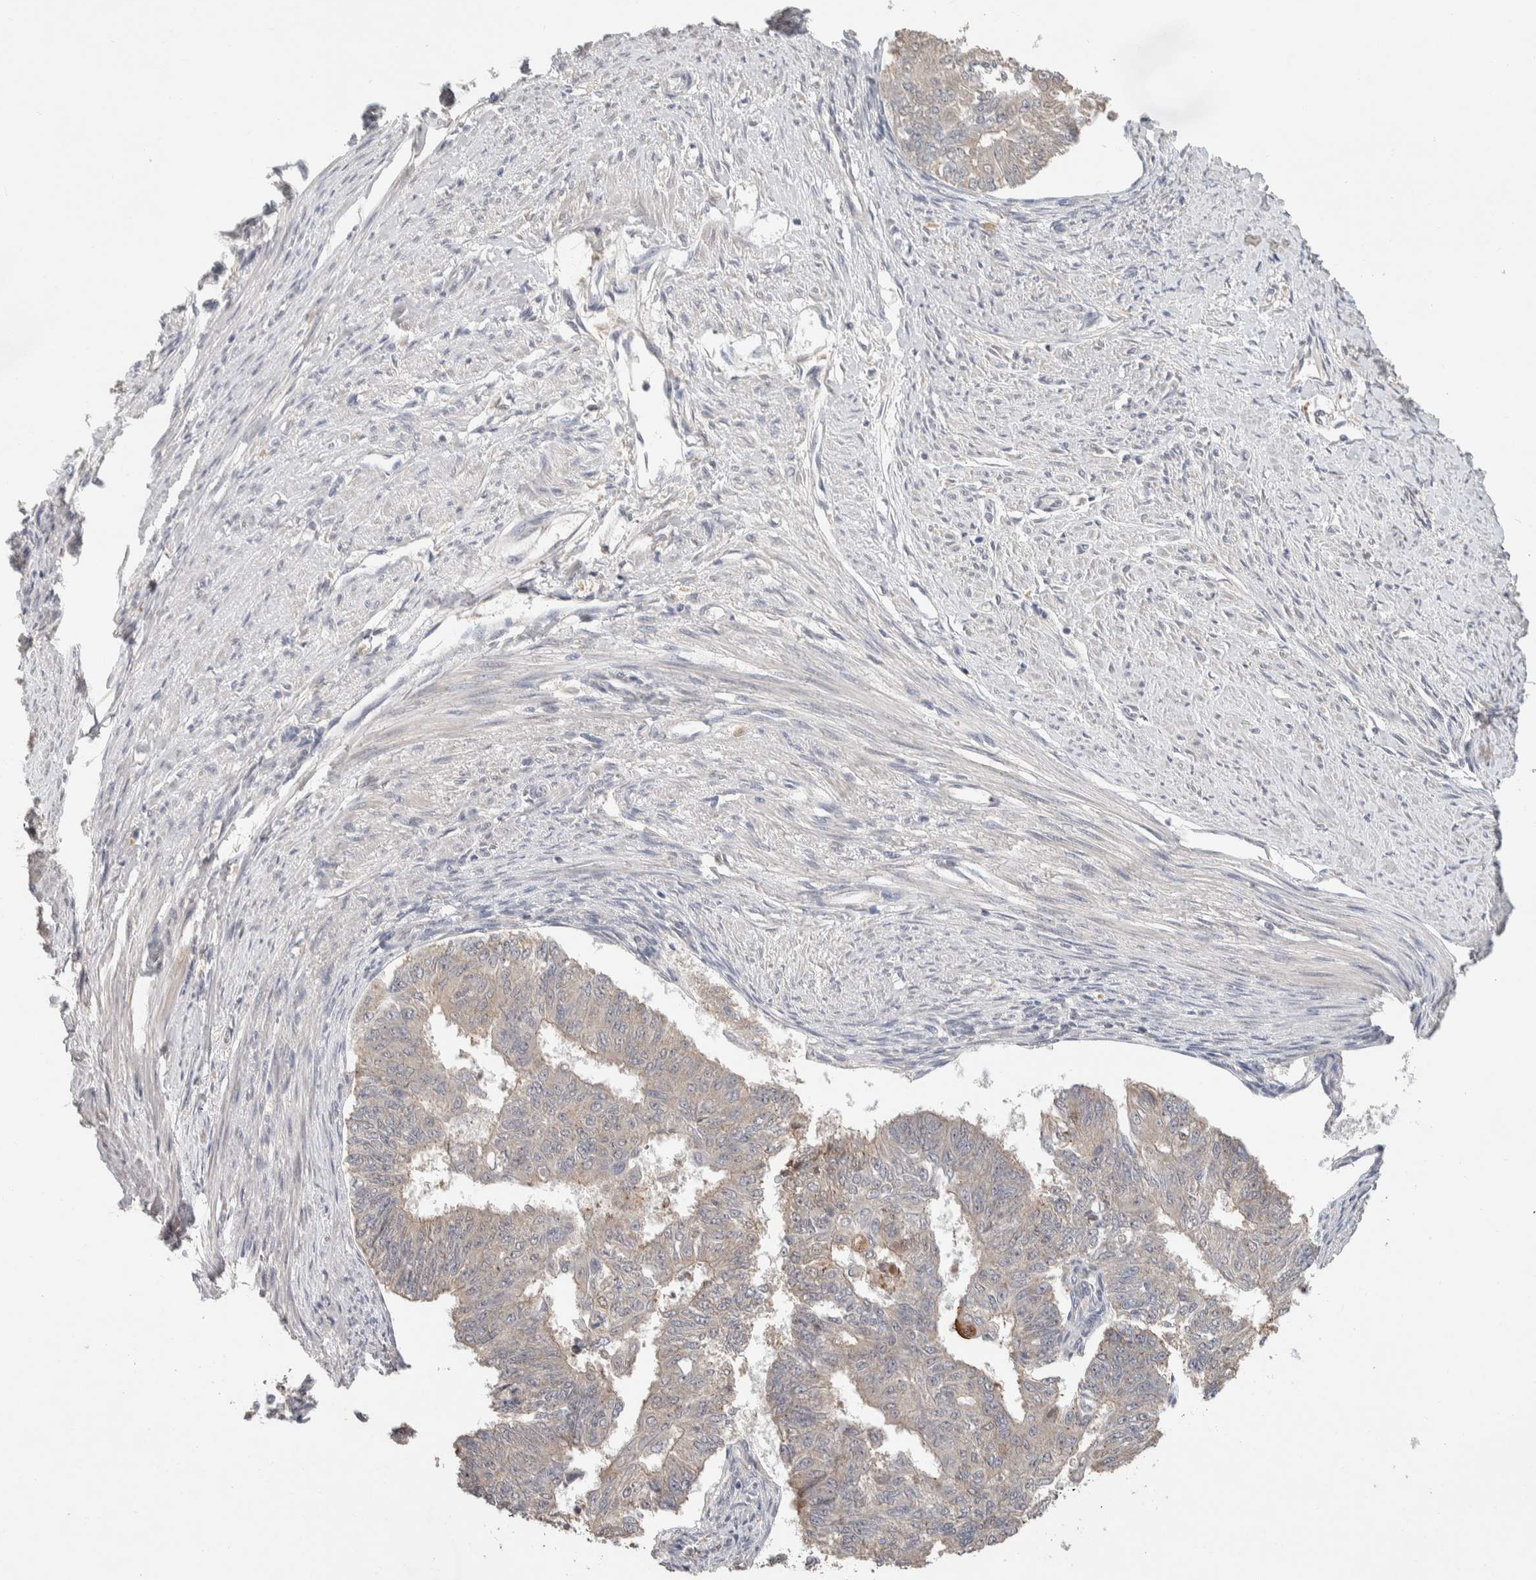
{"staining": {"intensity": "weak", "quantity": "<25%", "location": "cytoplasmic/membranous"}, "tissue": "endometrial cancer", "cell_type": "Tumor cells", "image_type": "cancer", "snomed": [{"axis": "morphology", "description": "Adenocarcinoma, NOS"}, {"axis": "topography", "description": "Endometrium"}], "caption": "Tumor cells show no significant staining in endometrial cancer (adenocarcinoma).", "gene": "CYSRT1", "patient": {"sex": "female", "age": 32}}